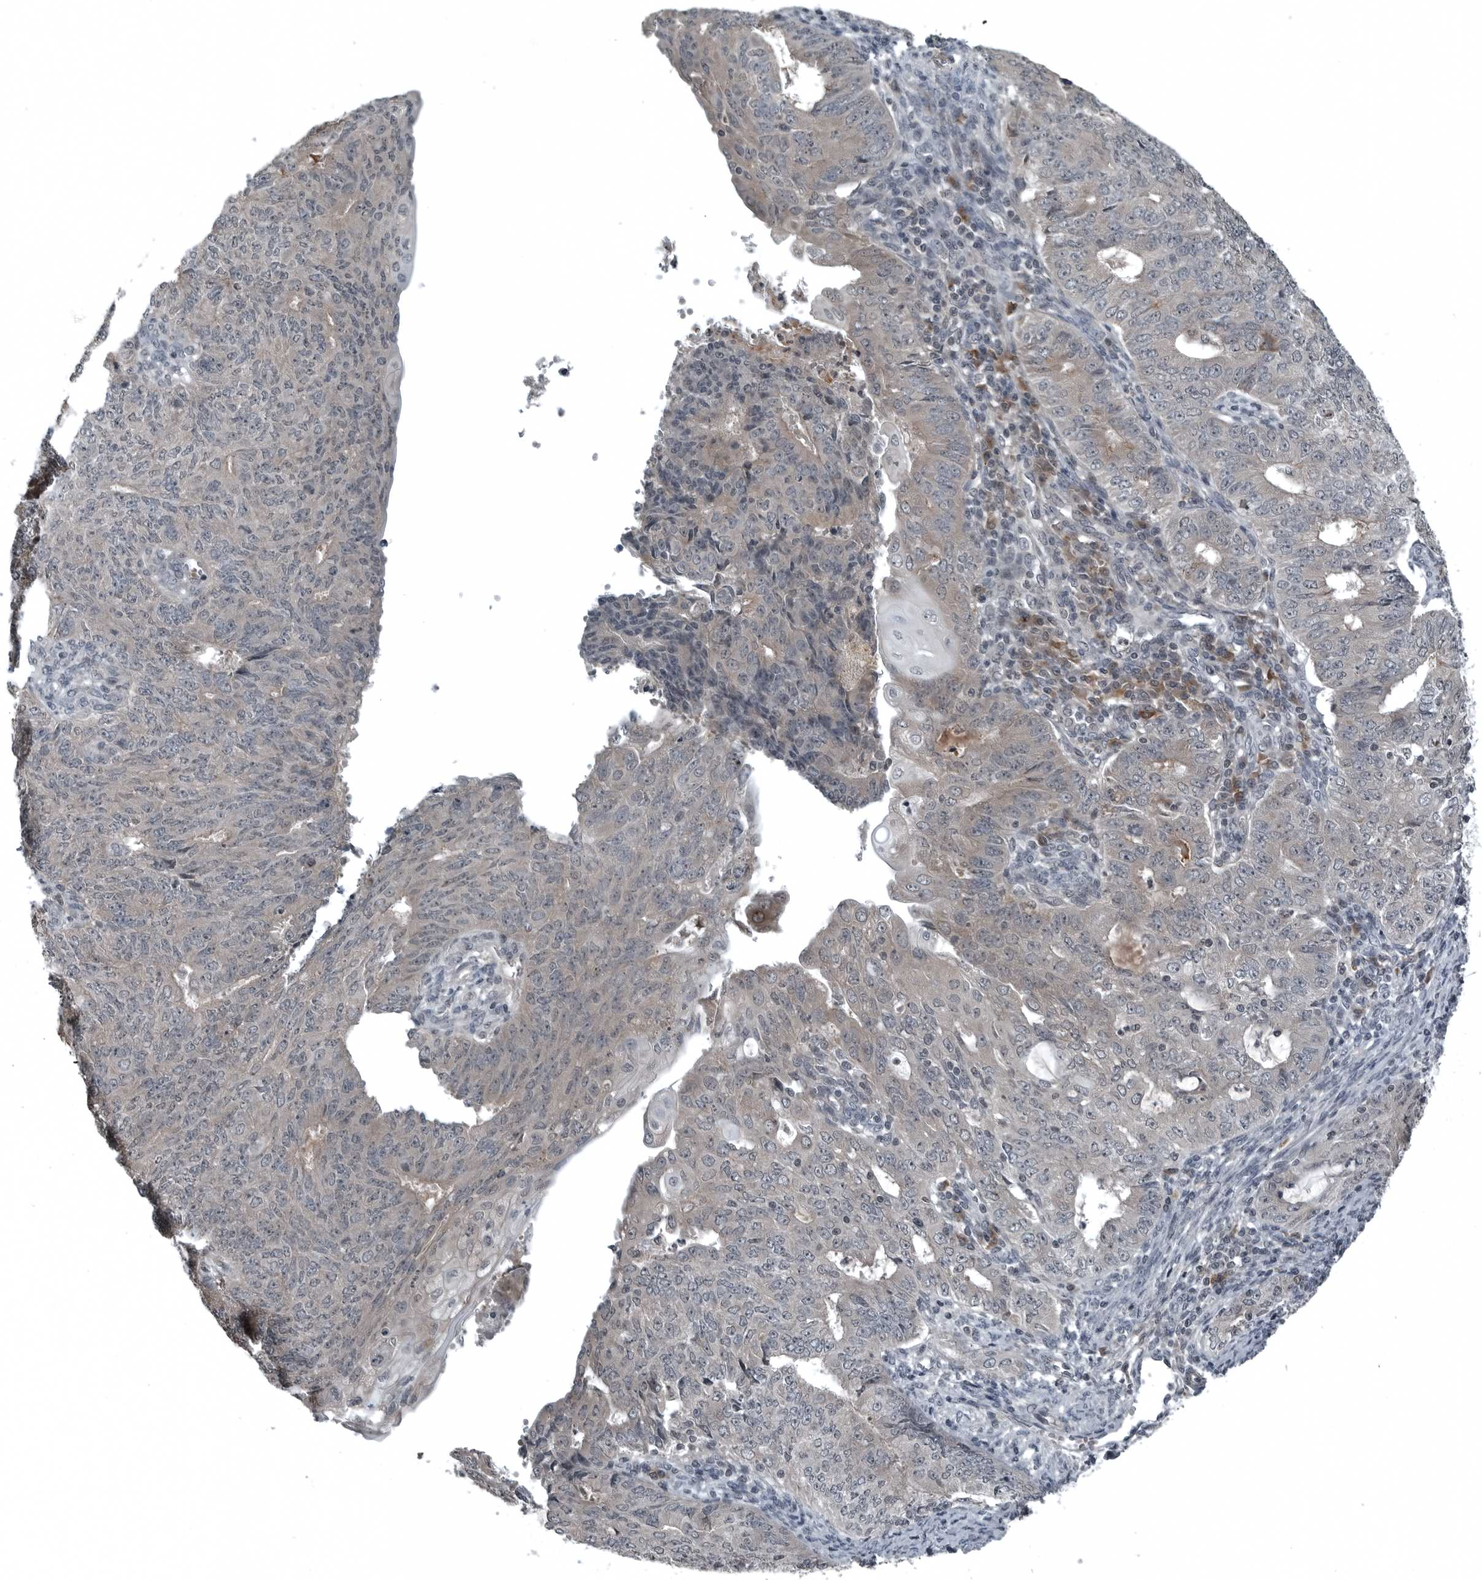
{"staining": {"intensity": "weak", "quantity": "<25%", "location": "cytoplasmic/membranous"}, "tissue": "endometrial cancer", "cell_type": "Tumor cells", "image_type": "cancer", "snomed": [{"axis": "morphology", "description": "Adenocarcinoma, NOS"}, {"axis": "topography", "description": "Endometrium"}], "caption": "High power microscopy image of an immunohistochemistry histopathology image of endometrial cancer (adenocarcinoma), revealing no significant staining in tumor cells. The staining is performed using DAB (3,3'-diaminobenzidine) brown chromogen with nuclei counter-stained in using hematoxylin.", "gene": "GAK", "patient": {"sex": "female", "age": 32}}